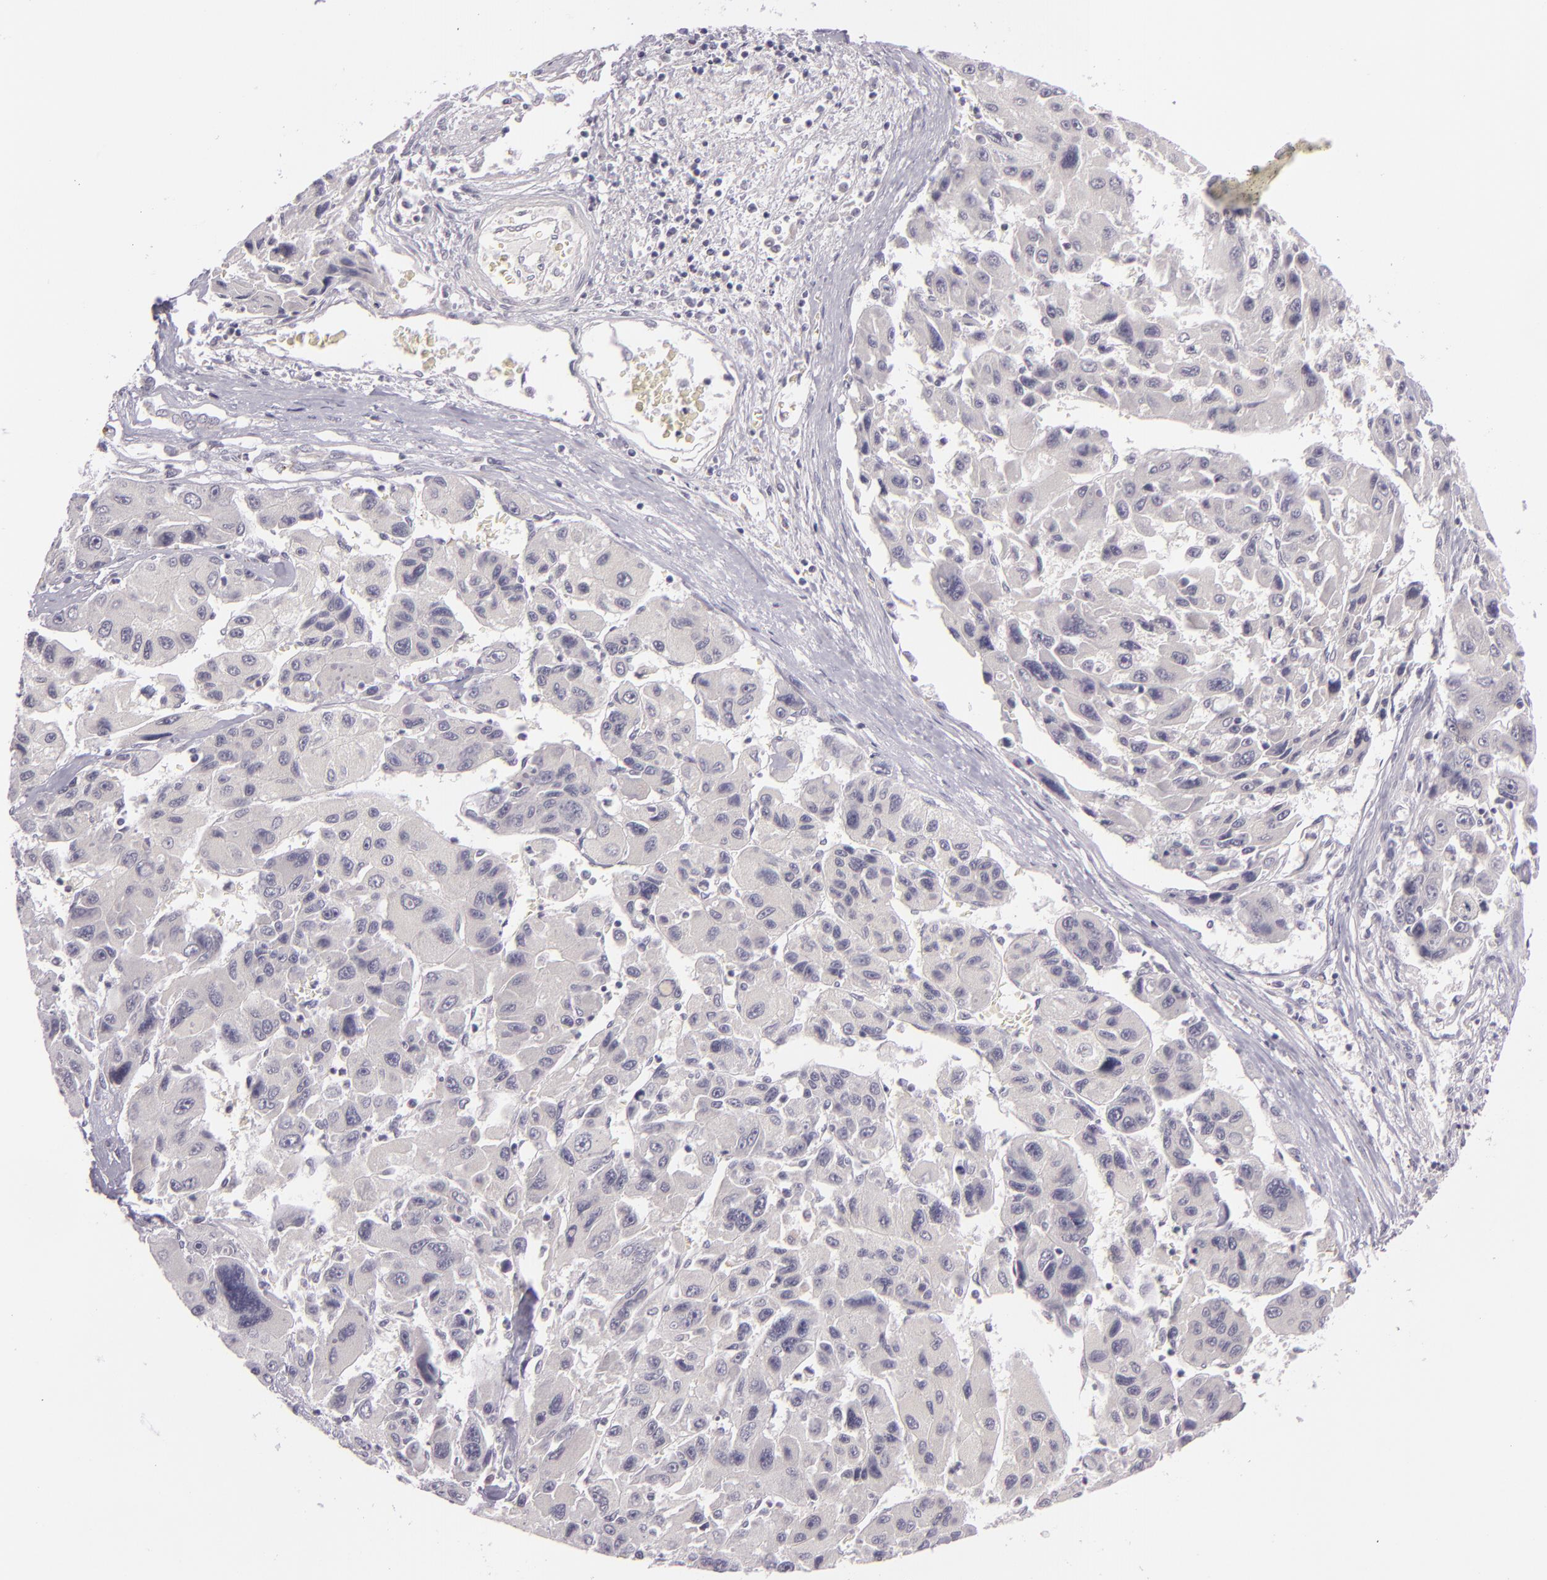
{"staining": {"intensity": "negative", "quantity": "none", "location": "none"}, "tissue": "liver cancer", "cell_type": "Tumor cells", "image_type": "cancer", "snomed": [{"axis": "morphology", "description": "Carcinoma, Hepatocellular, NOS"}, {"axis": "topography", "description": "Liver"}], "caption": "This photomicrograph is of hepatocellular carcinoma (liver) stained with immunohistochemistry to label a protein in brown with the nuclei are counter-stained blue. There is no positivity in tumor cells.", "gene": "DAG1", "patient": {"sex": "male", "age": 64}}